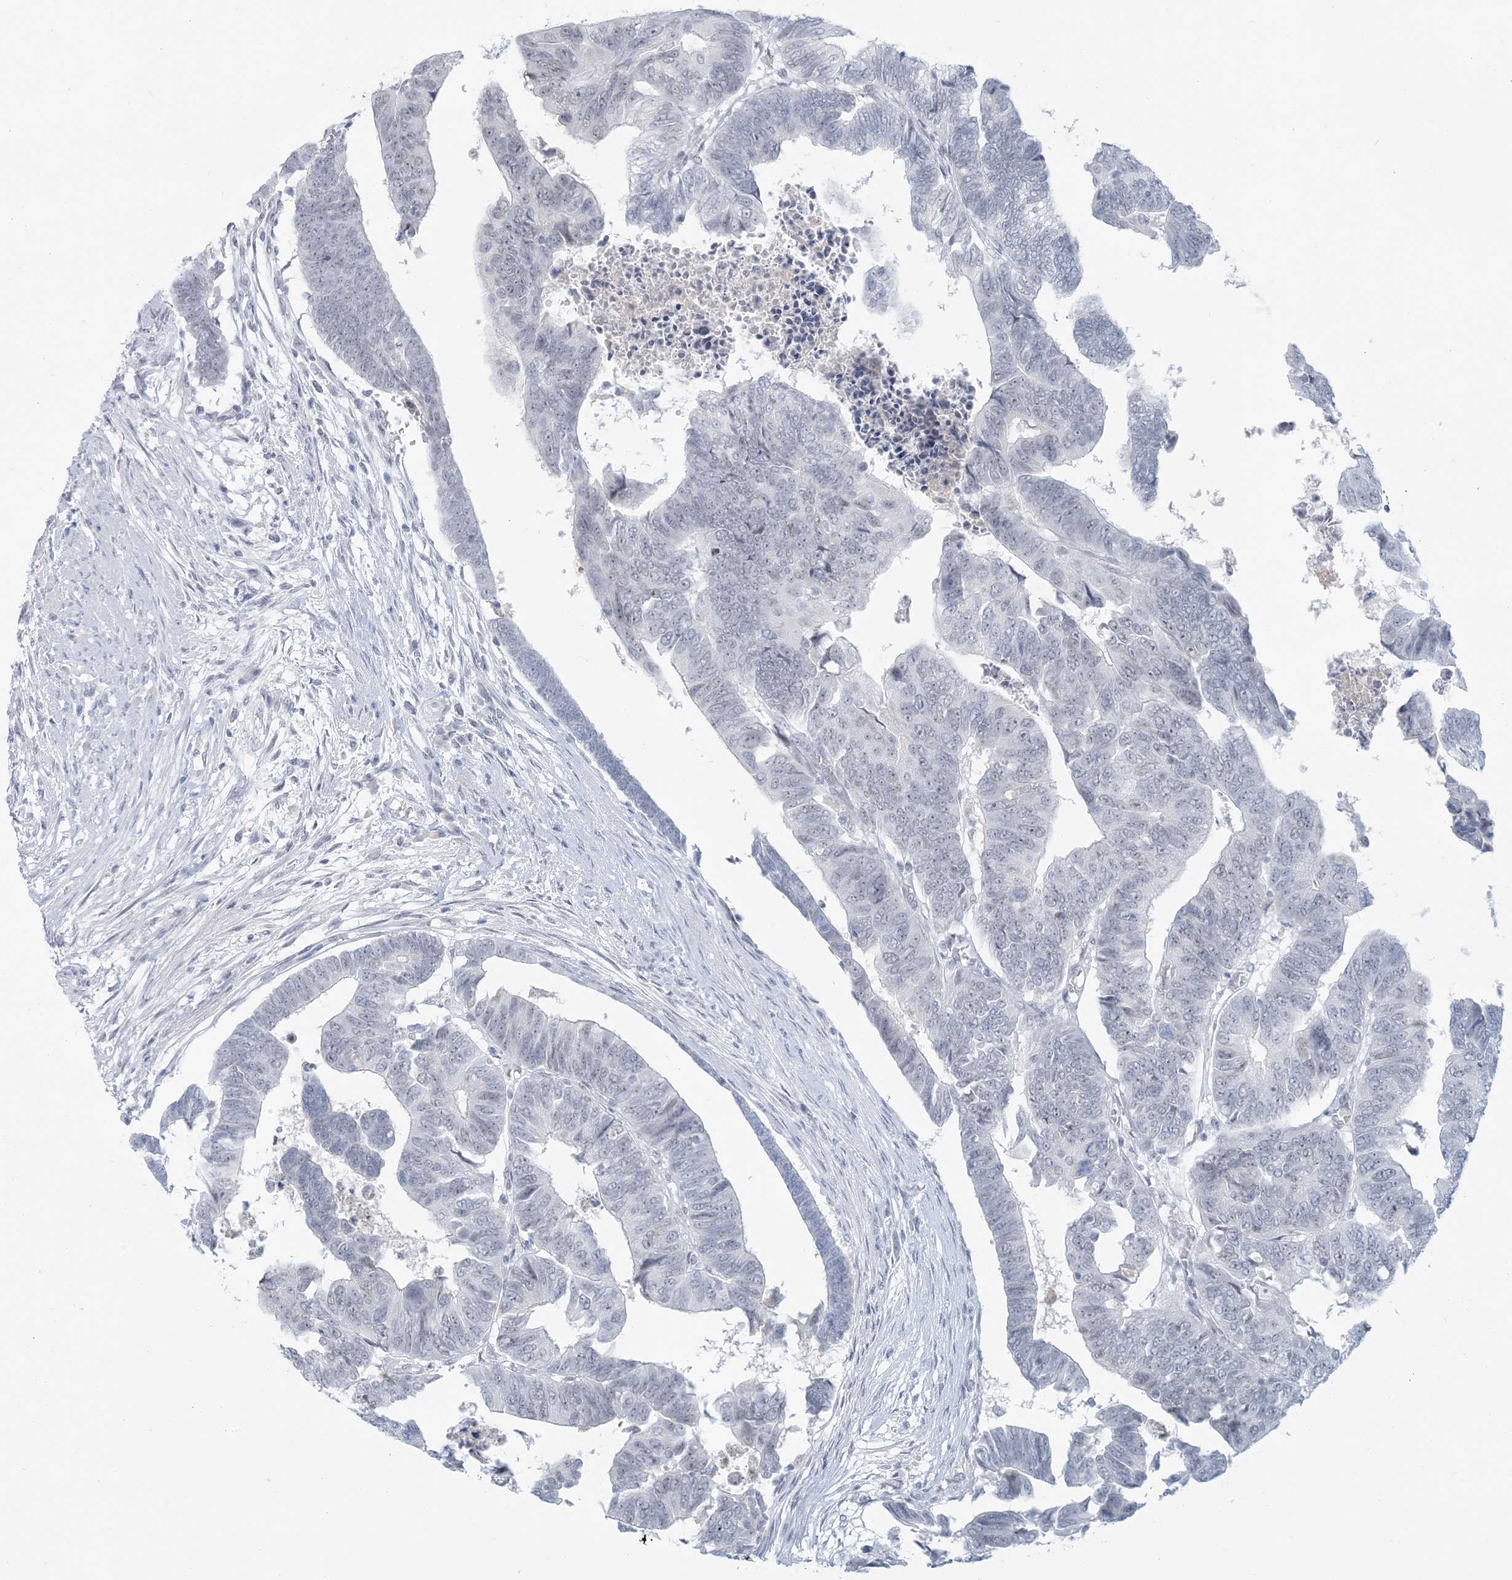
{"staining": {"intensity": "negative", "quantity": "none", "location": "none"}, "tissue": "colorectal cancer", "cell_type": "Tumor cells", "image_type": "cancer", "snomed": [{"axis": "morphology", "description": "Adenocarcinoma, NOS"}, {"axis": "topography", "description": "Rectum"}], "caption": "IHC image of colorectal cancer stained for a protein (brown), which reveals no expression in tumor cells. The staining was performed using DAB to visualize the protein expression in brown, while the nuclei were stained in blue with hematoxylin (Magnification: 20x).", "gene": "SCML1", "patient": {"sex": "female", "age": 65}}